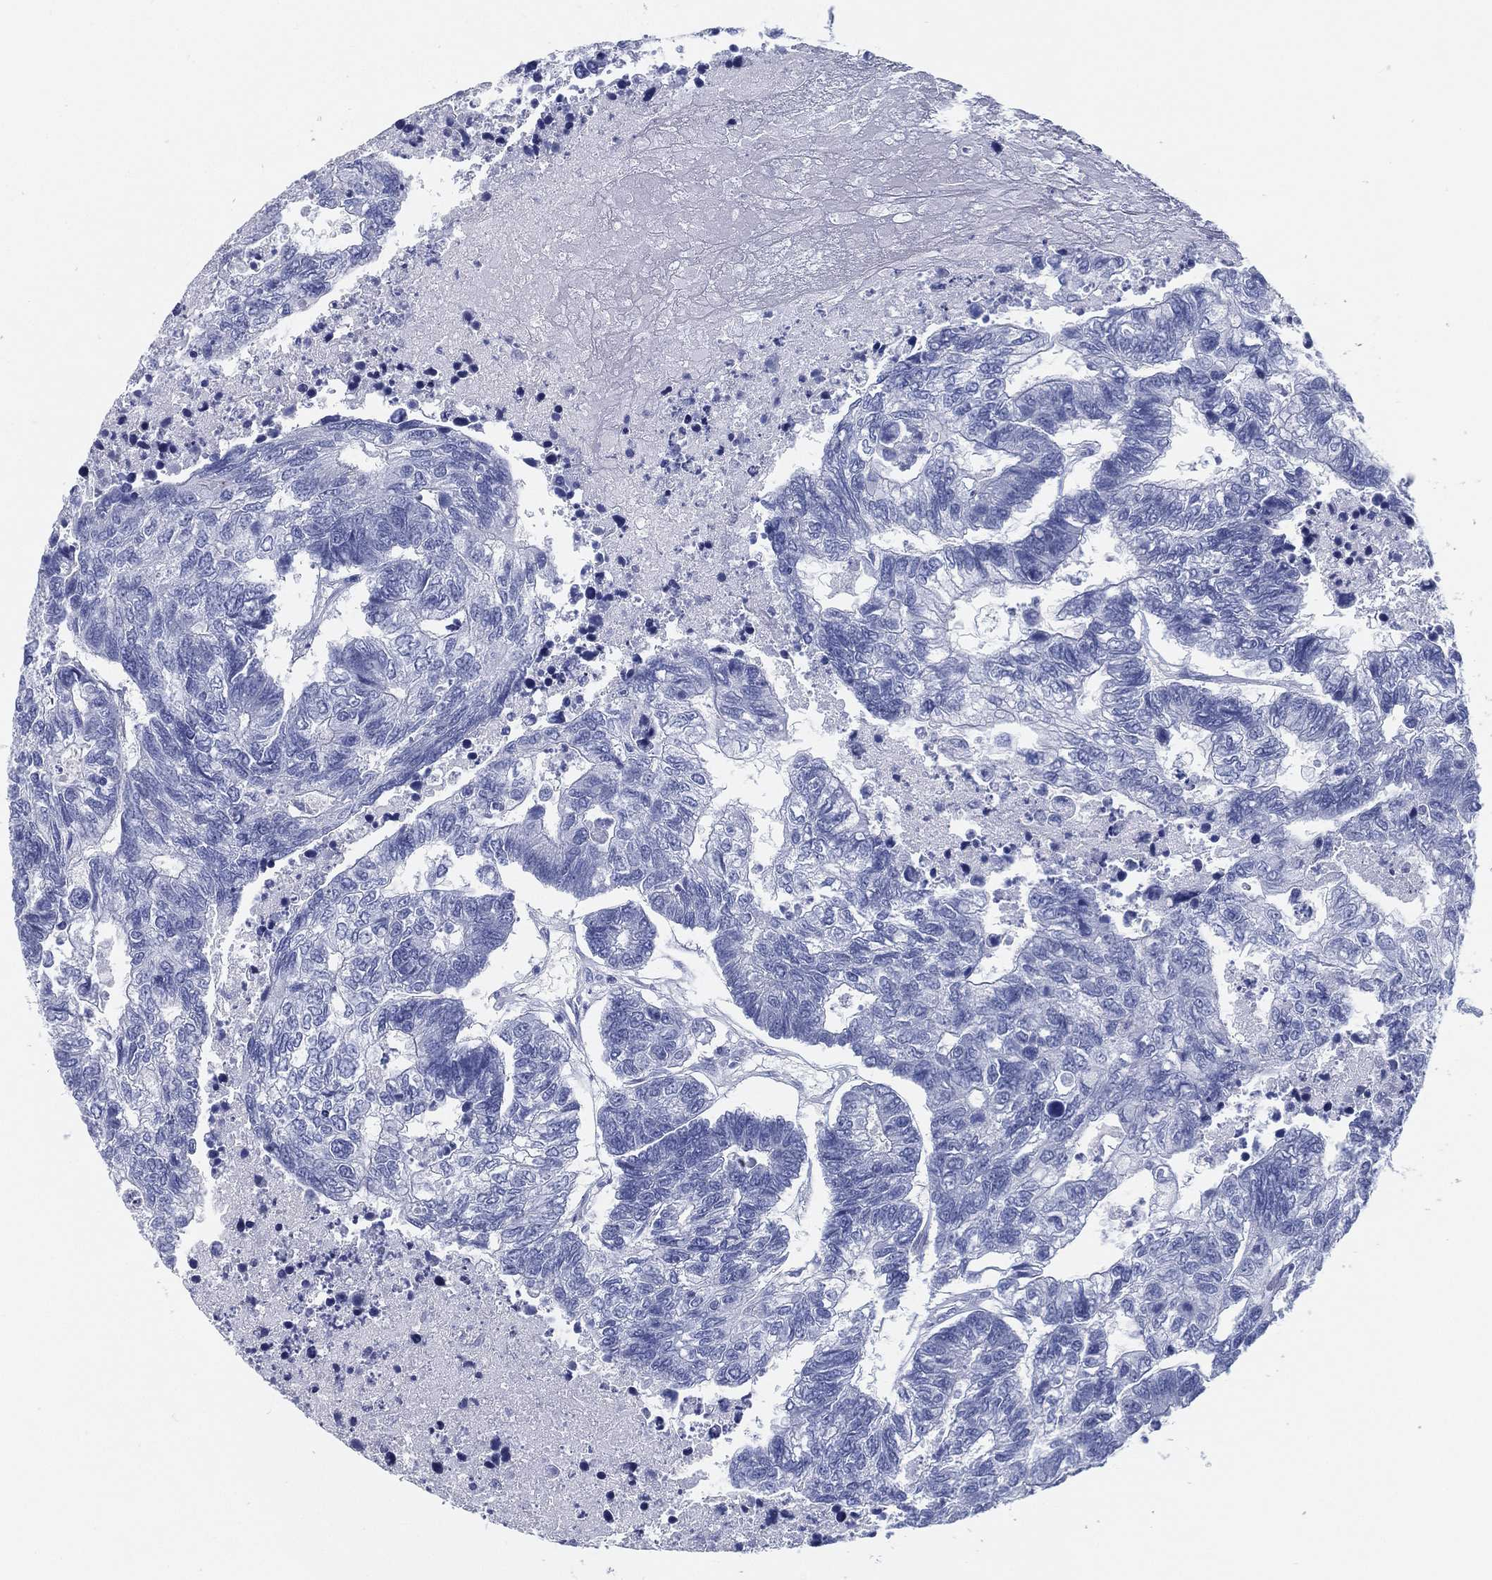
{"staining": {"intensity": "negative", "quantity": "none", "location": "none"}, "tissue": "colorectal cancer", "cell_type": "Tumor cells", "image_type": "cancer", "snomed": [{"axis": "morphology", "description": "Adenocarcinoma, NOS"}, {"axis": "topography", "description": "Colon"}], "caption": "DAB (3,3'-diaminobenzidine) immunohistochemical staining of adenocarcinoma (colorectal) reveals no significant positivity in tumor cells. (DAB (3,3'-diaminobenzidine) IHC with hematoxylin counter stain).", "gene": "TMEM252", "patient": {"sex": "female", "age": 48}}